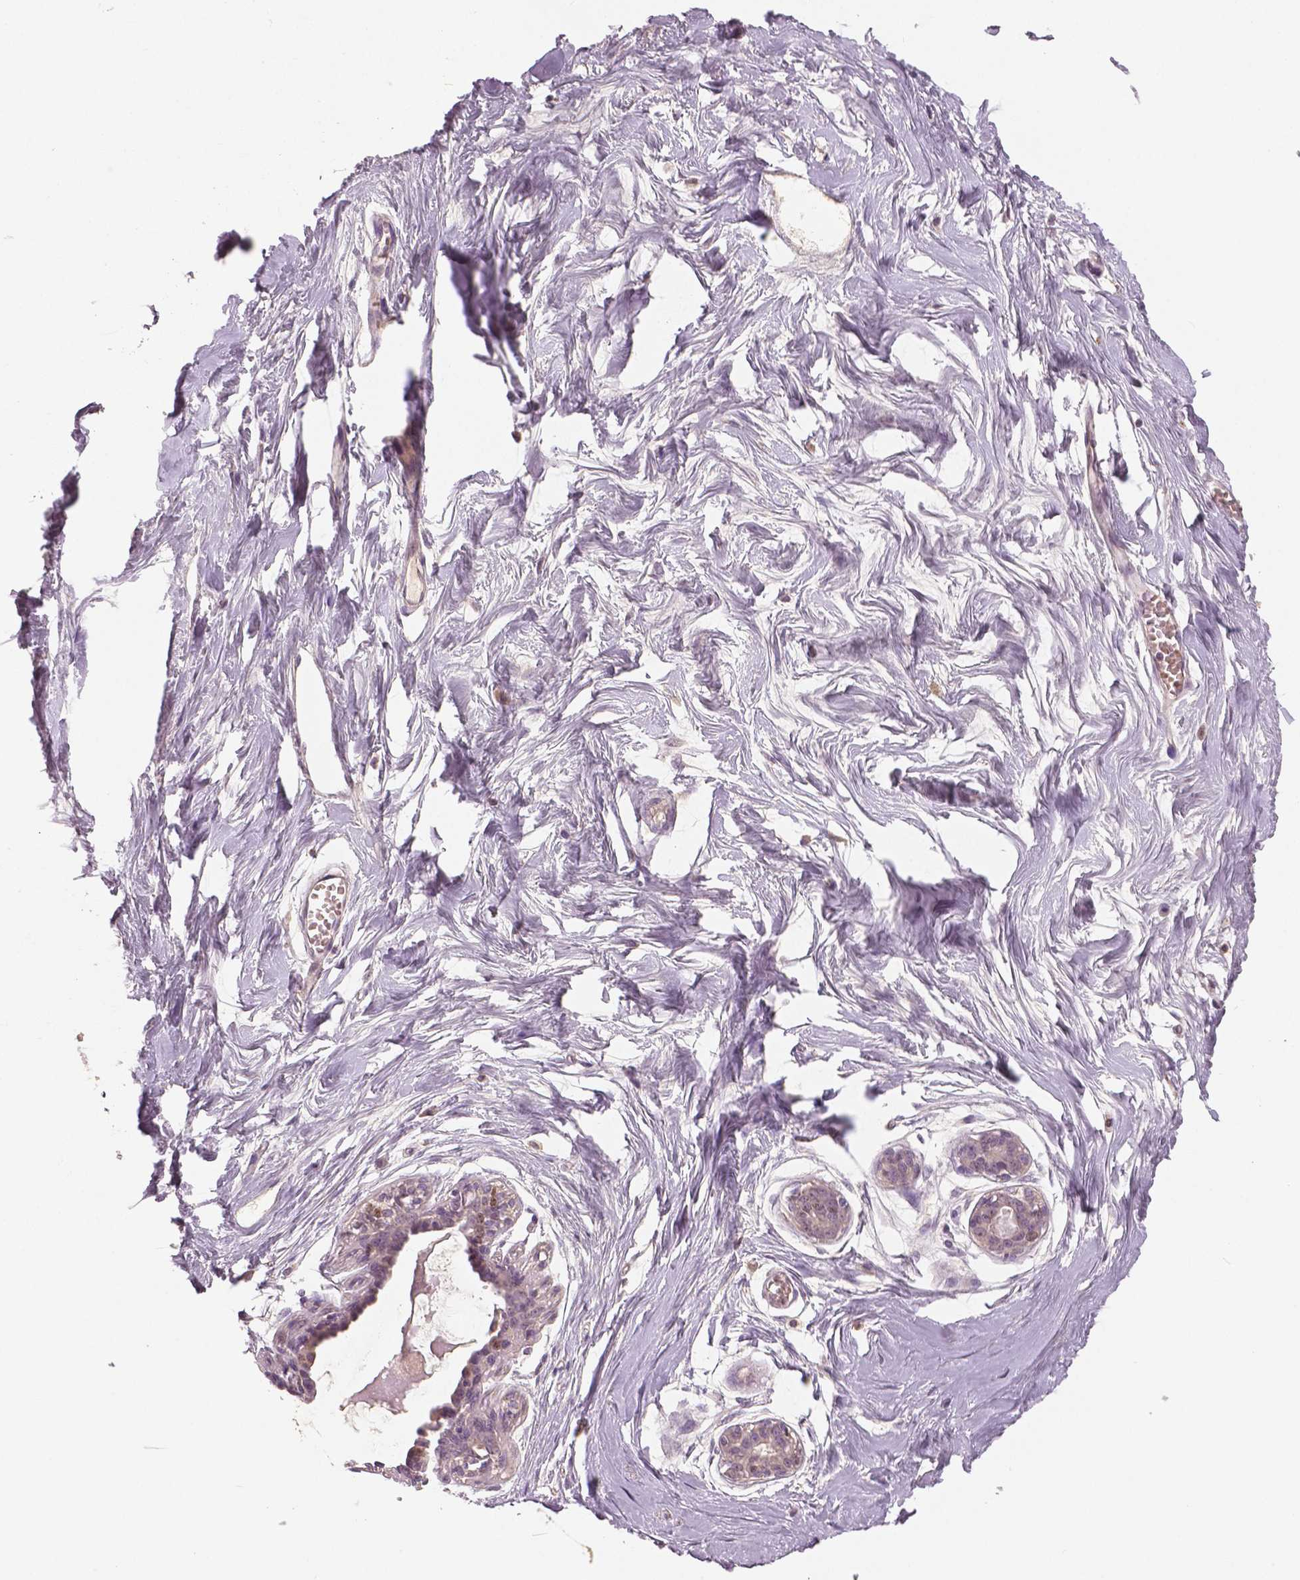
{"staining": {"intensity": "negative", "quantity": "none", "location": "none"}, "tissue": "breast", "cell_type": "Adipocytes", "image_type": "normal", "snomed": [{"axis": "morphology", "description": "Normal tissue, NOS"}, {"axis": "topography", "description": "Breast"}], "caption": "A high-resolution histopathology image shows IHC staining of unremarkable breast, which reveals no significant positivity in adipocytes.", "gene": "MKI67", "patient": {"sex": "female", "age": 45}}